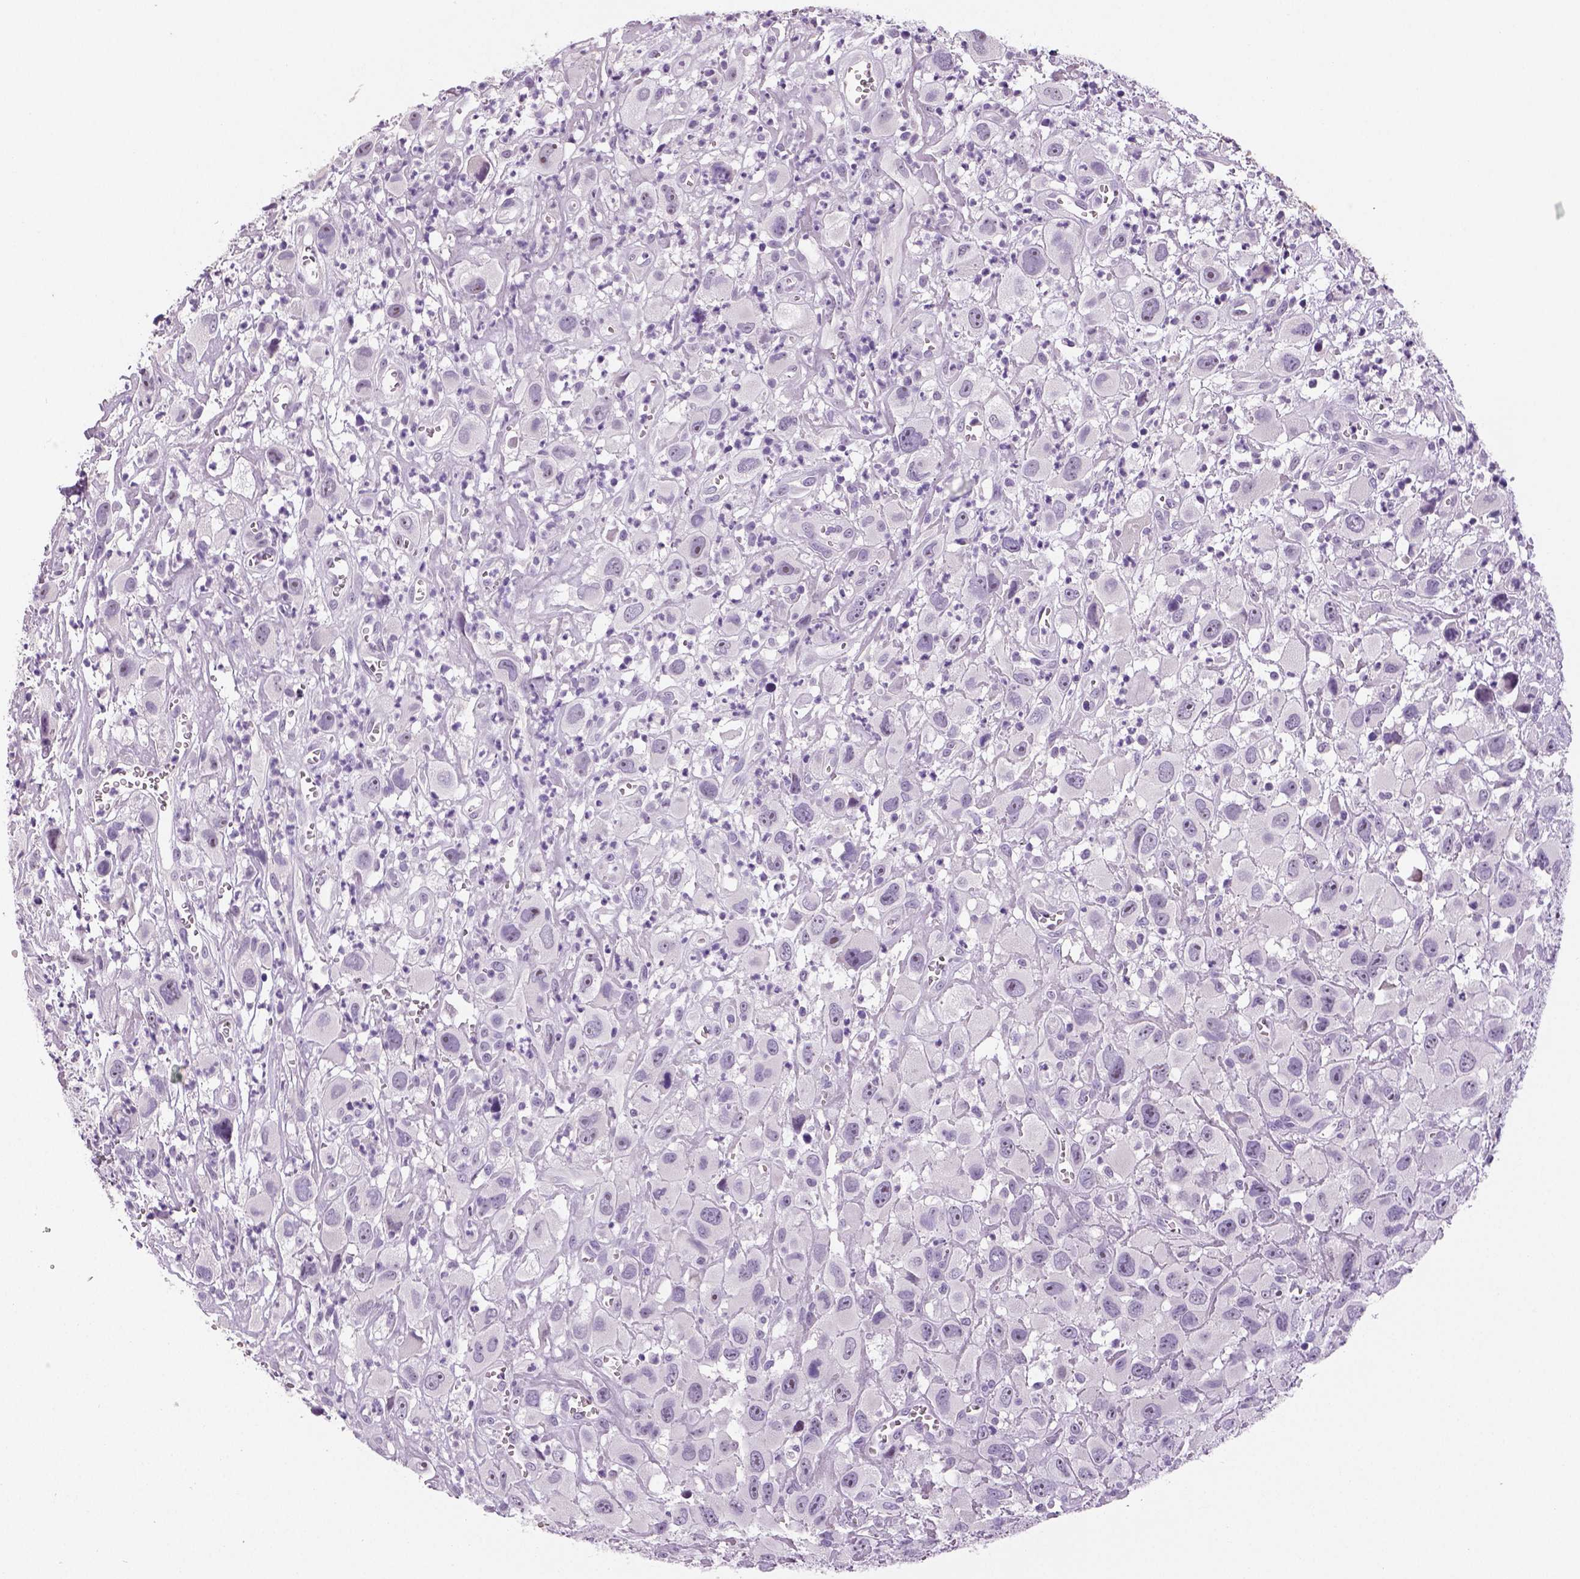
{"staining": {"intensity": "negative", "quantity": "none", "location": "none"}, "tissue": "head and neck cancer", "cell_type": "Tumor cells", "image_type": "cancer", "snomed": [{"axis": "morphology", "description": "Squamous cell carcinoma, NOS"}, {"axis": "morphology", "description": "Squamous cell carcinoma, metastatic, NOS"}, {"axis": "topography", "description": "Oral tissue"}, {"axis": "topography", "description": "Head-Neck"}], "caption": "Protein analysis of head and neck cancer (metastatic squamous cell carcinoma) displays no significant staining in tumor cells.", "gene": "TSPAN7", "patient": {"sex": "female", "age": 85}}